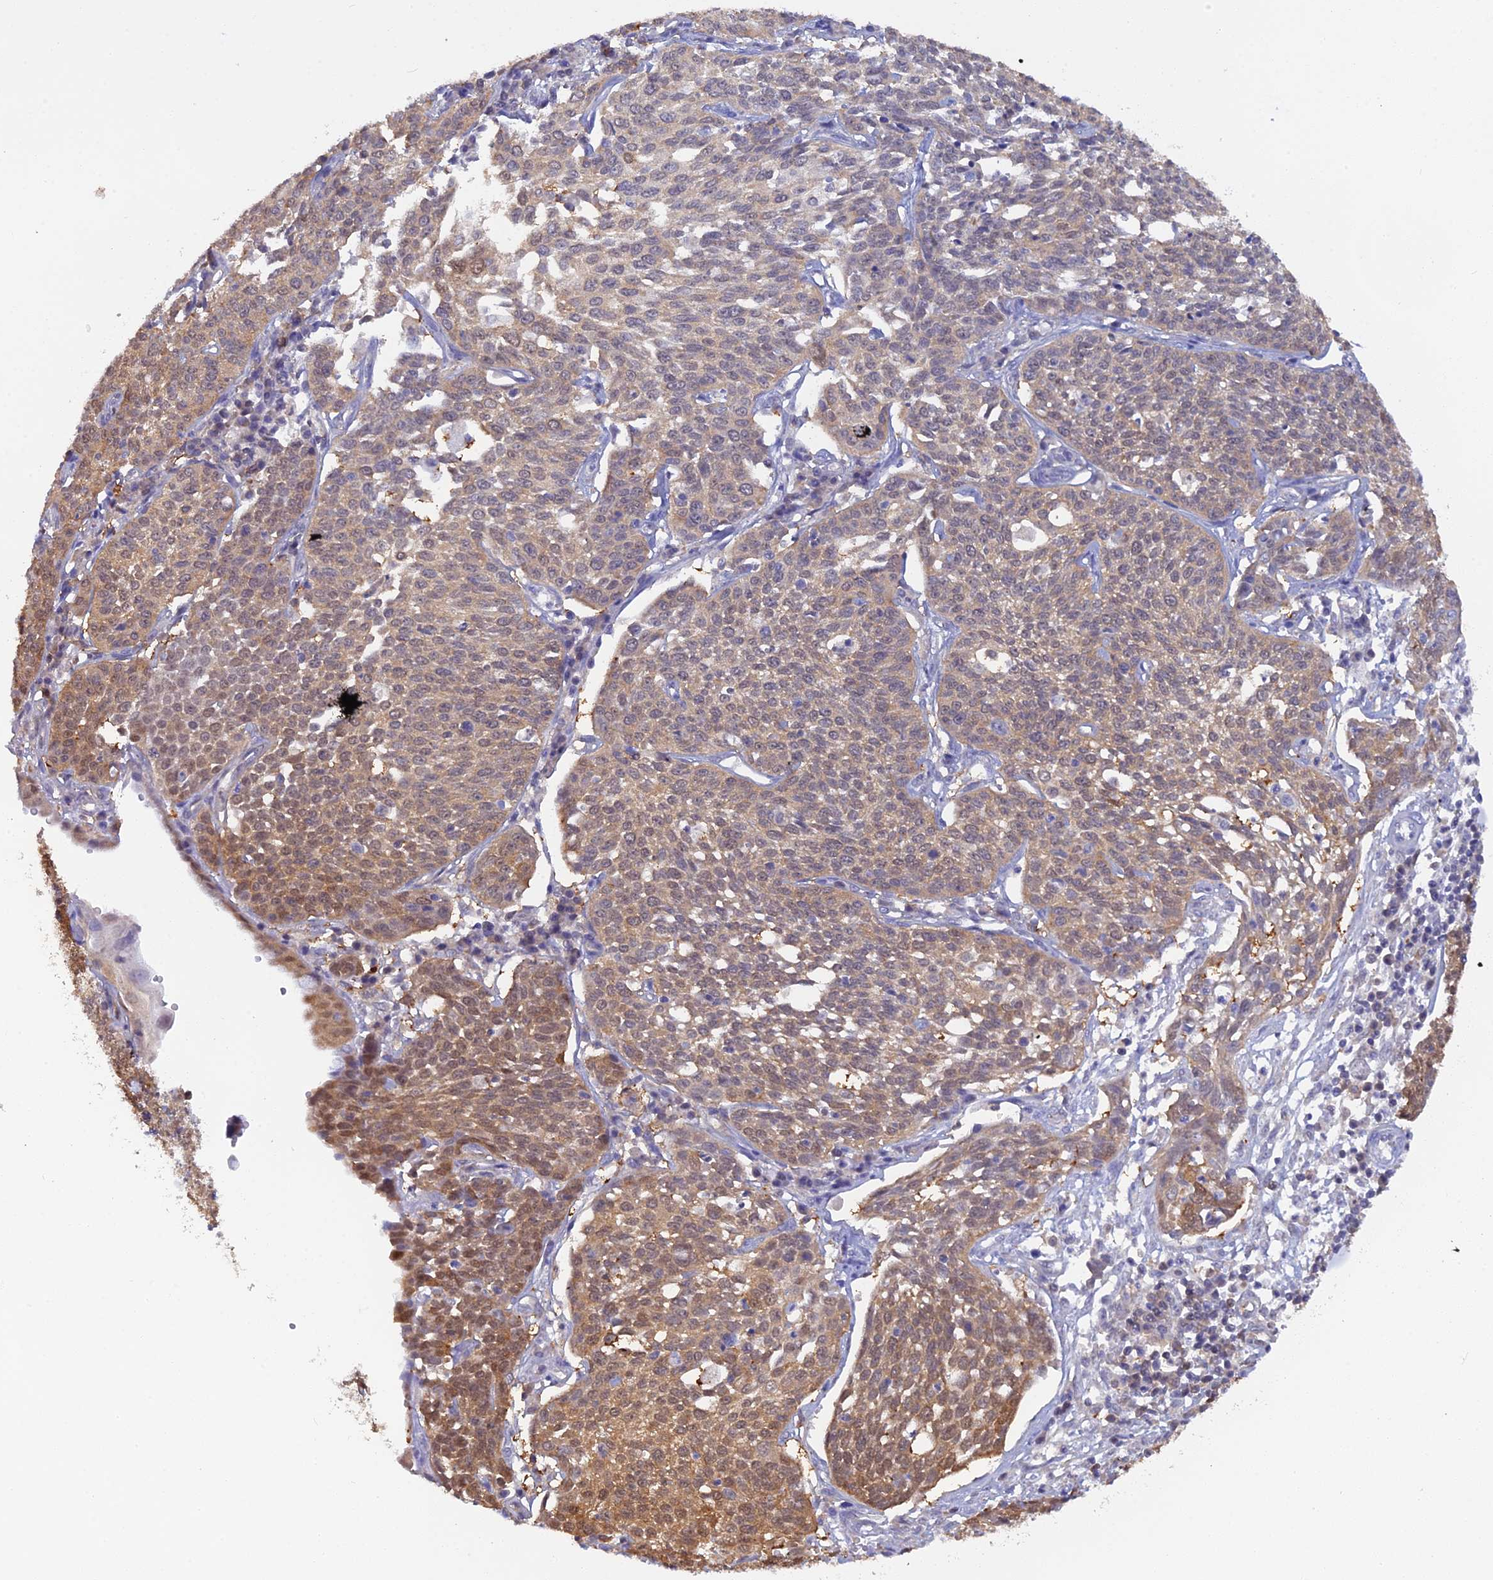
{"staining": {"intensity": "moderate", "quantity": "25%-75%", "location": "cytoplasmic/membranous,nuclear"}, "tissue": "cervical cancer", "cell_type": "Tumor cells", "image_type": "cancer", "snomed": [{"axis": "morphology", "description": "Squamous cell carcinoma, NOS"}, {"axis": "topography", "description": "Cervix"}], "caption": "Brown immunohistochemical staining in human squamous cell carcinoma (cervical) shows moderate cytoplasmic/membranous and nuclear positivity in about 25%-75% of tumor cells.", "gene": "HINT1", "patient": {"sex": "female", "age": 34}}